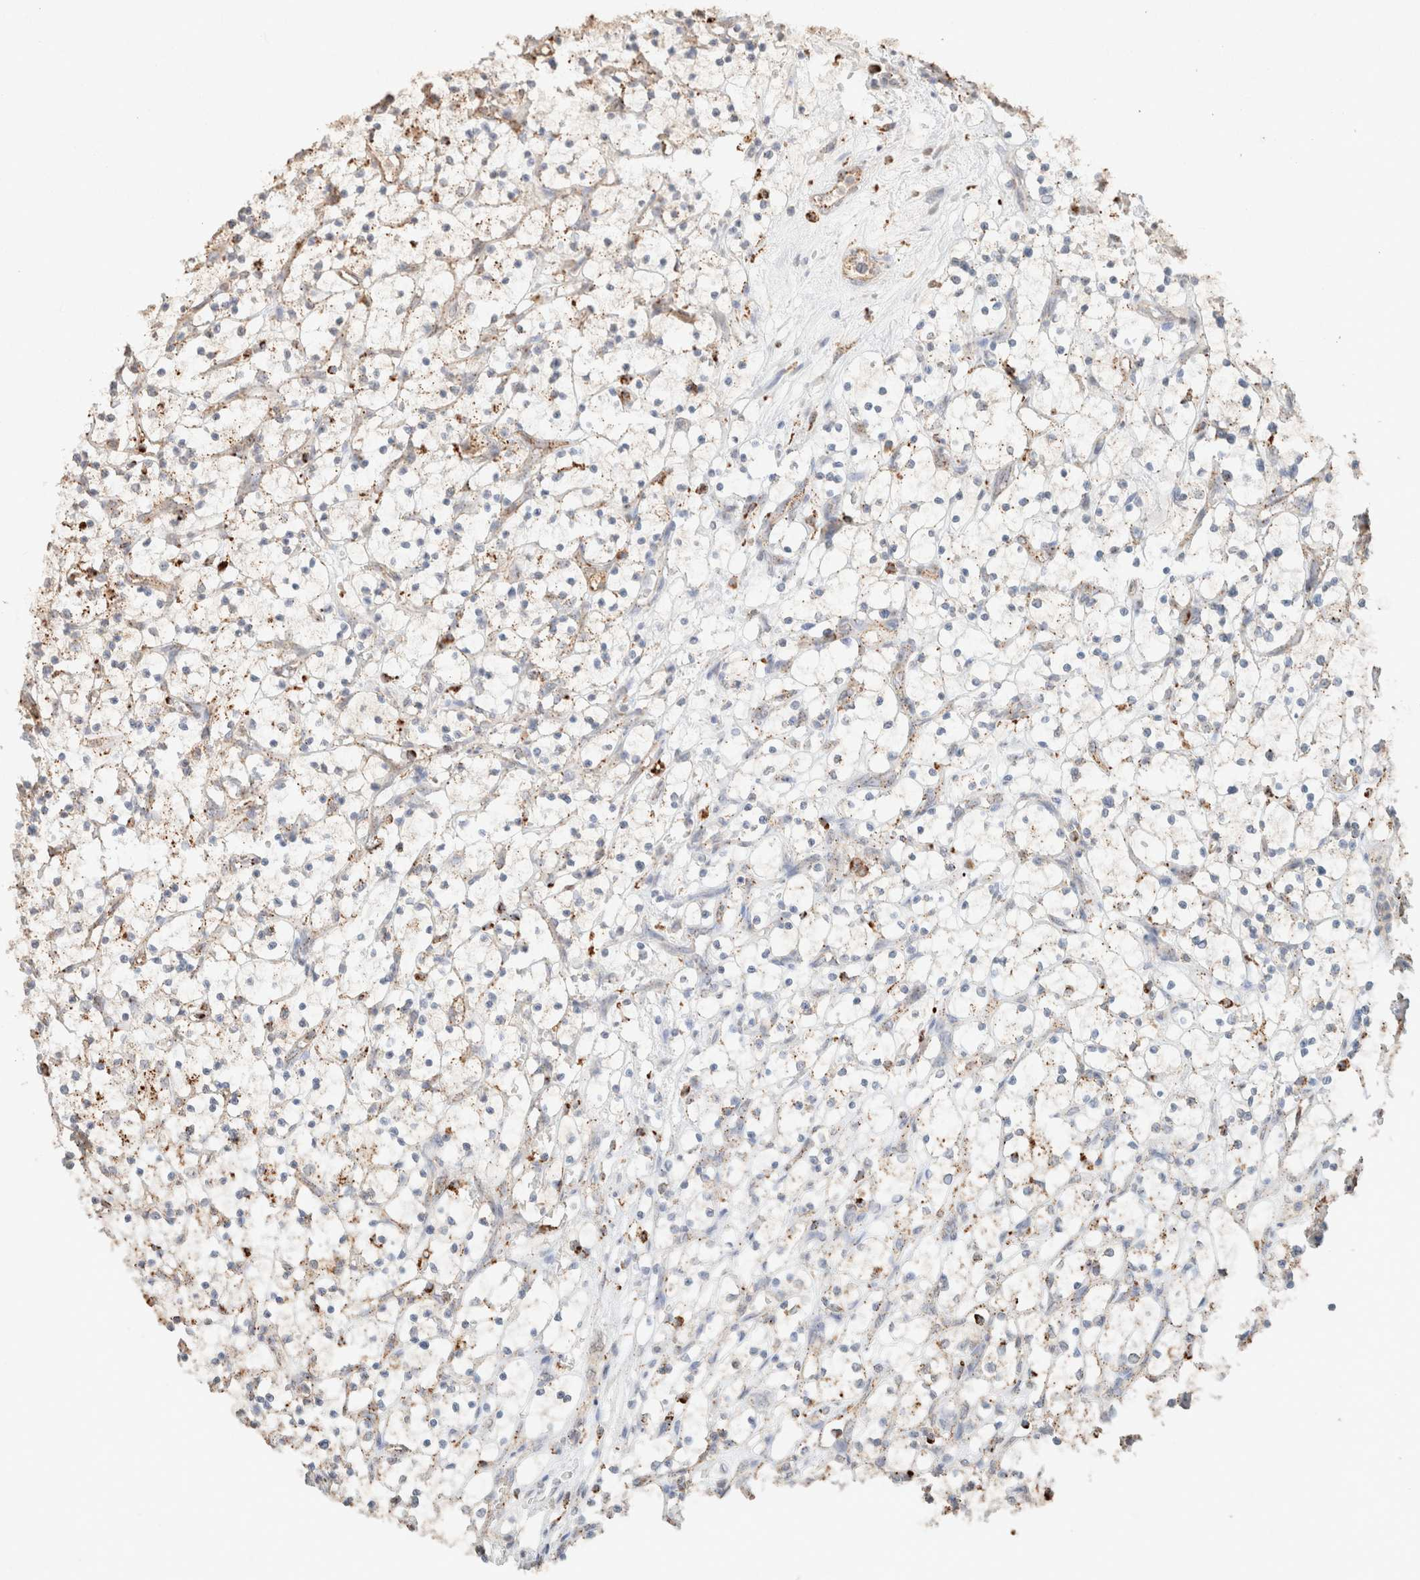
{"staining": {"intensity": "weak", "quantity": "<25%", "location": "cytoplasmic/membranous"}, "tissue": "renal cancer", "cell_type": "Tumor cells", "image_type": "cancer", "snomed": [{"axis": "morphology", "description": "Adenocarcinoma, NOS"}, {"axis": "topography", "description": "Kidney"}], "caption": "An image of human adenocarcinoma (renal) is negative for staining in tumor cells.", "gene": "CTSC", "patient": {"sex": "female", "age": 69}}